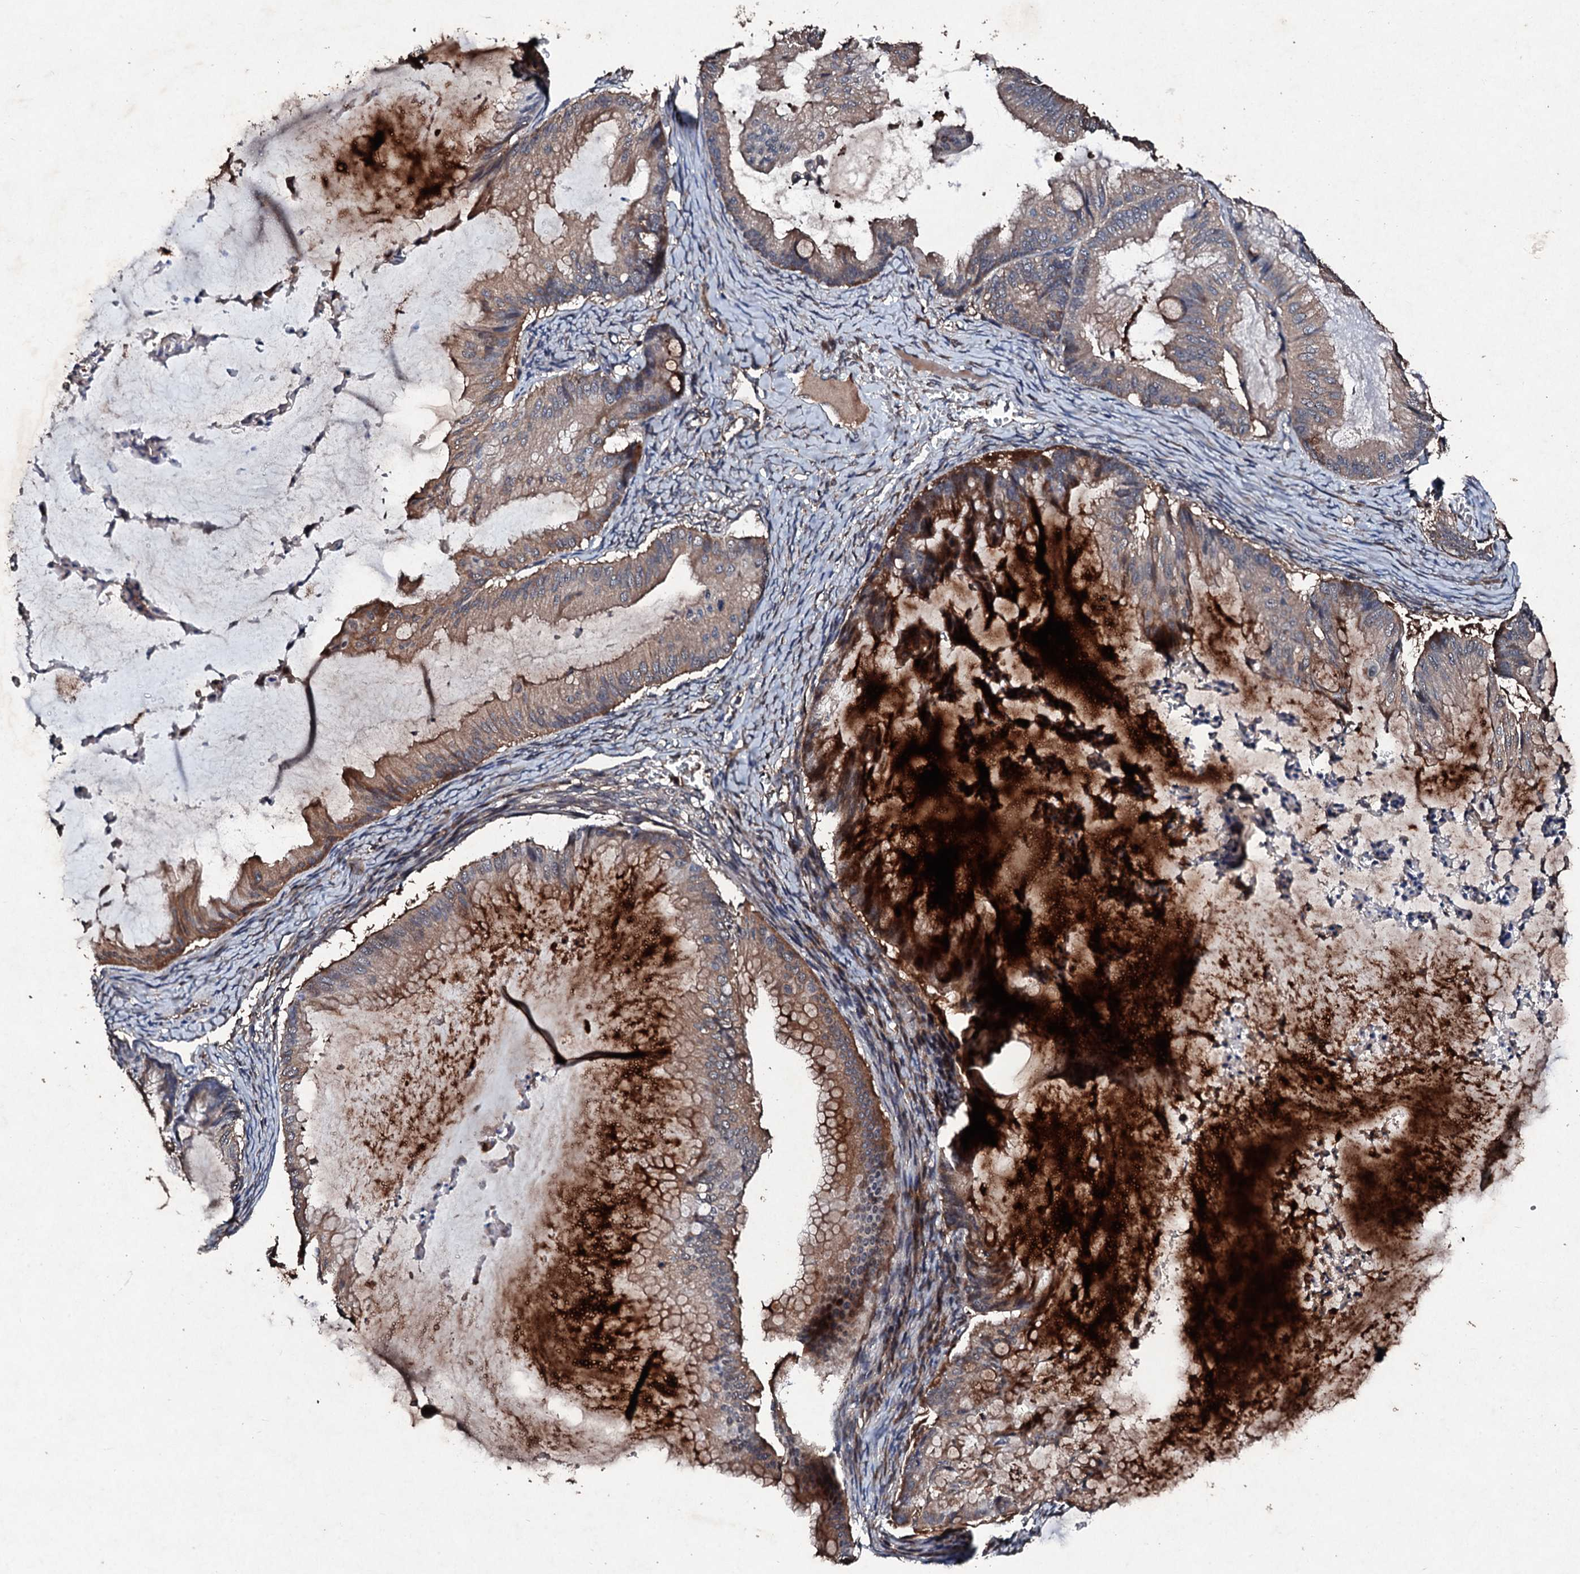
{"staining": {"intensity": "moderate", "quantity": ">75%", "location": "cytoplasmic/membranous"}, "tissue": "ovarian cancer", "cell_type": "Tumor cells", "image_type": "cancer", "snomed": [{"axis": "morphology", "description": "Cystadenocarcinoma, mucinous, NOS"}, {"axis": "topography", "description": "Ovary"}], "caption": "An image of ovarian cancer (mucinous cystadenocarcinoma) stained for a protein shows moderate cytoplasmic/membranous brown staining in tumor cells.", "gene": "KERA", "patient": {"sex": "female", "age": 71}}